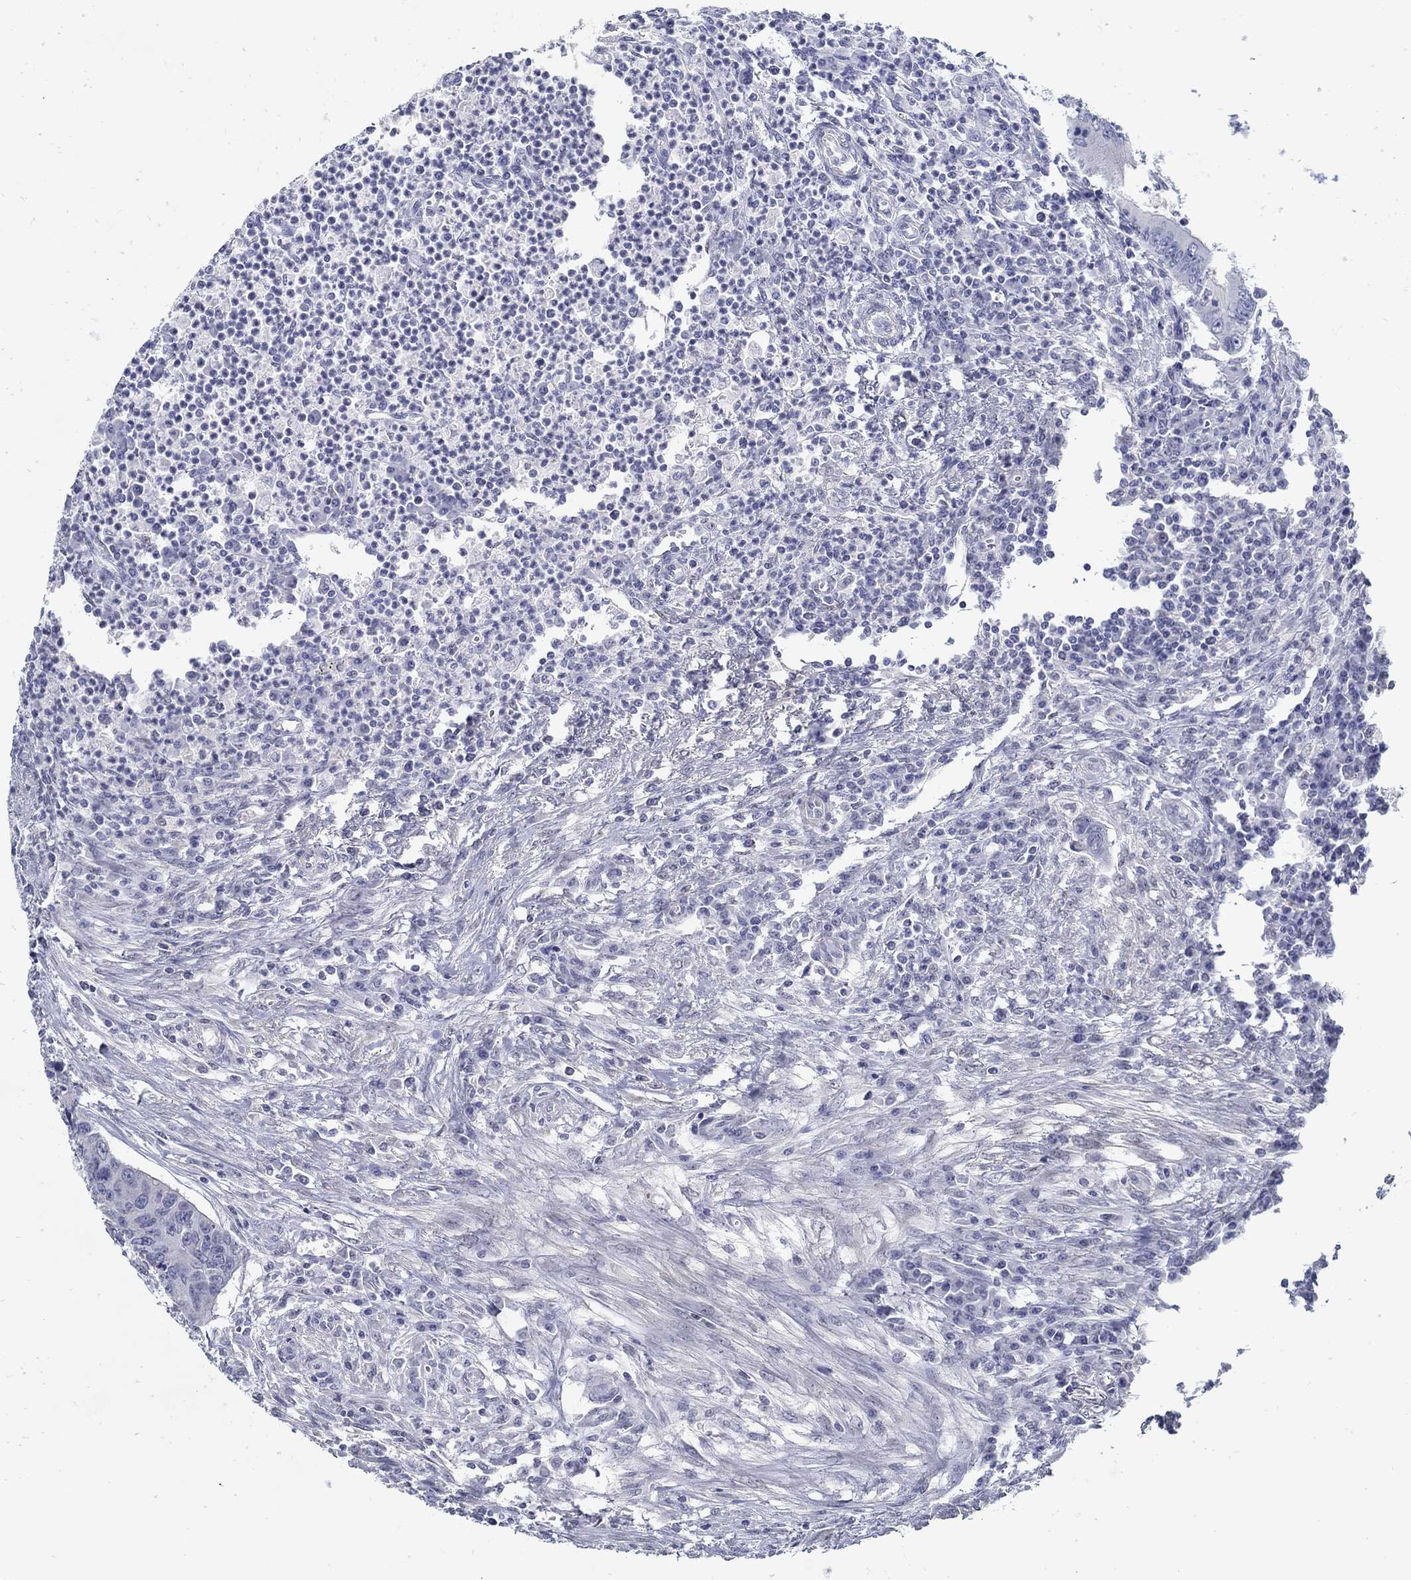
{"staining": {"intensity": "negative", "quantity": "none", "location": "none"}, "tissue": "colorectal cancer", "cell_type": "Tumor cells", "image_type": "cancer", "snomed": [{"axis": "morphology", "description": "Adenocarcinoma, NOS"}, {"axis": "topography", "description": "Colon"}], "caption": "Micrograph shows no protein positivity in tumor cells of colorectal adenocarcinoma tissue.", "gene": "USP29", "patient": {"sex": "male", "age": 53}}